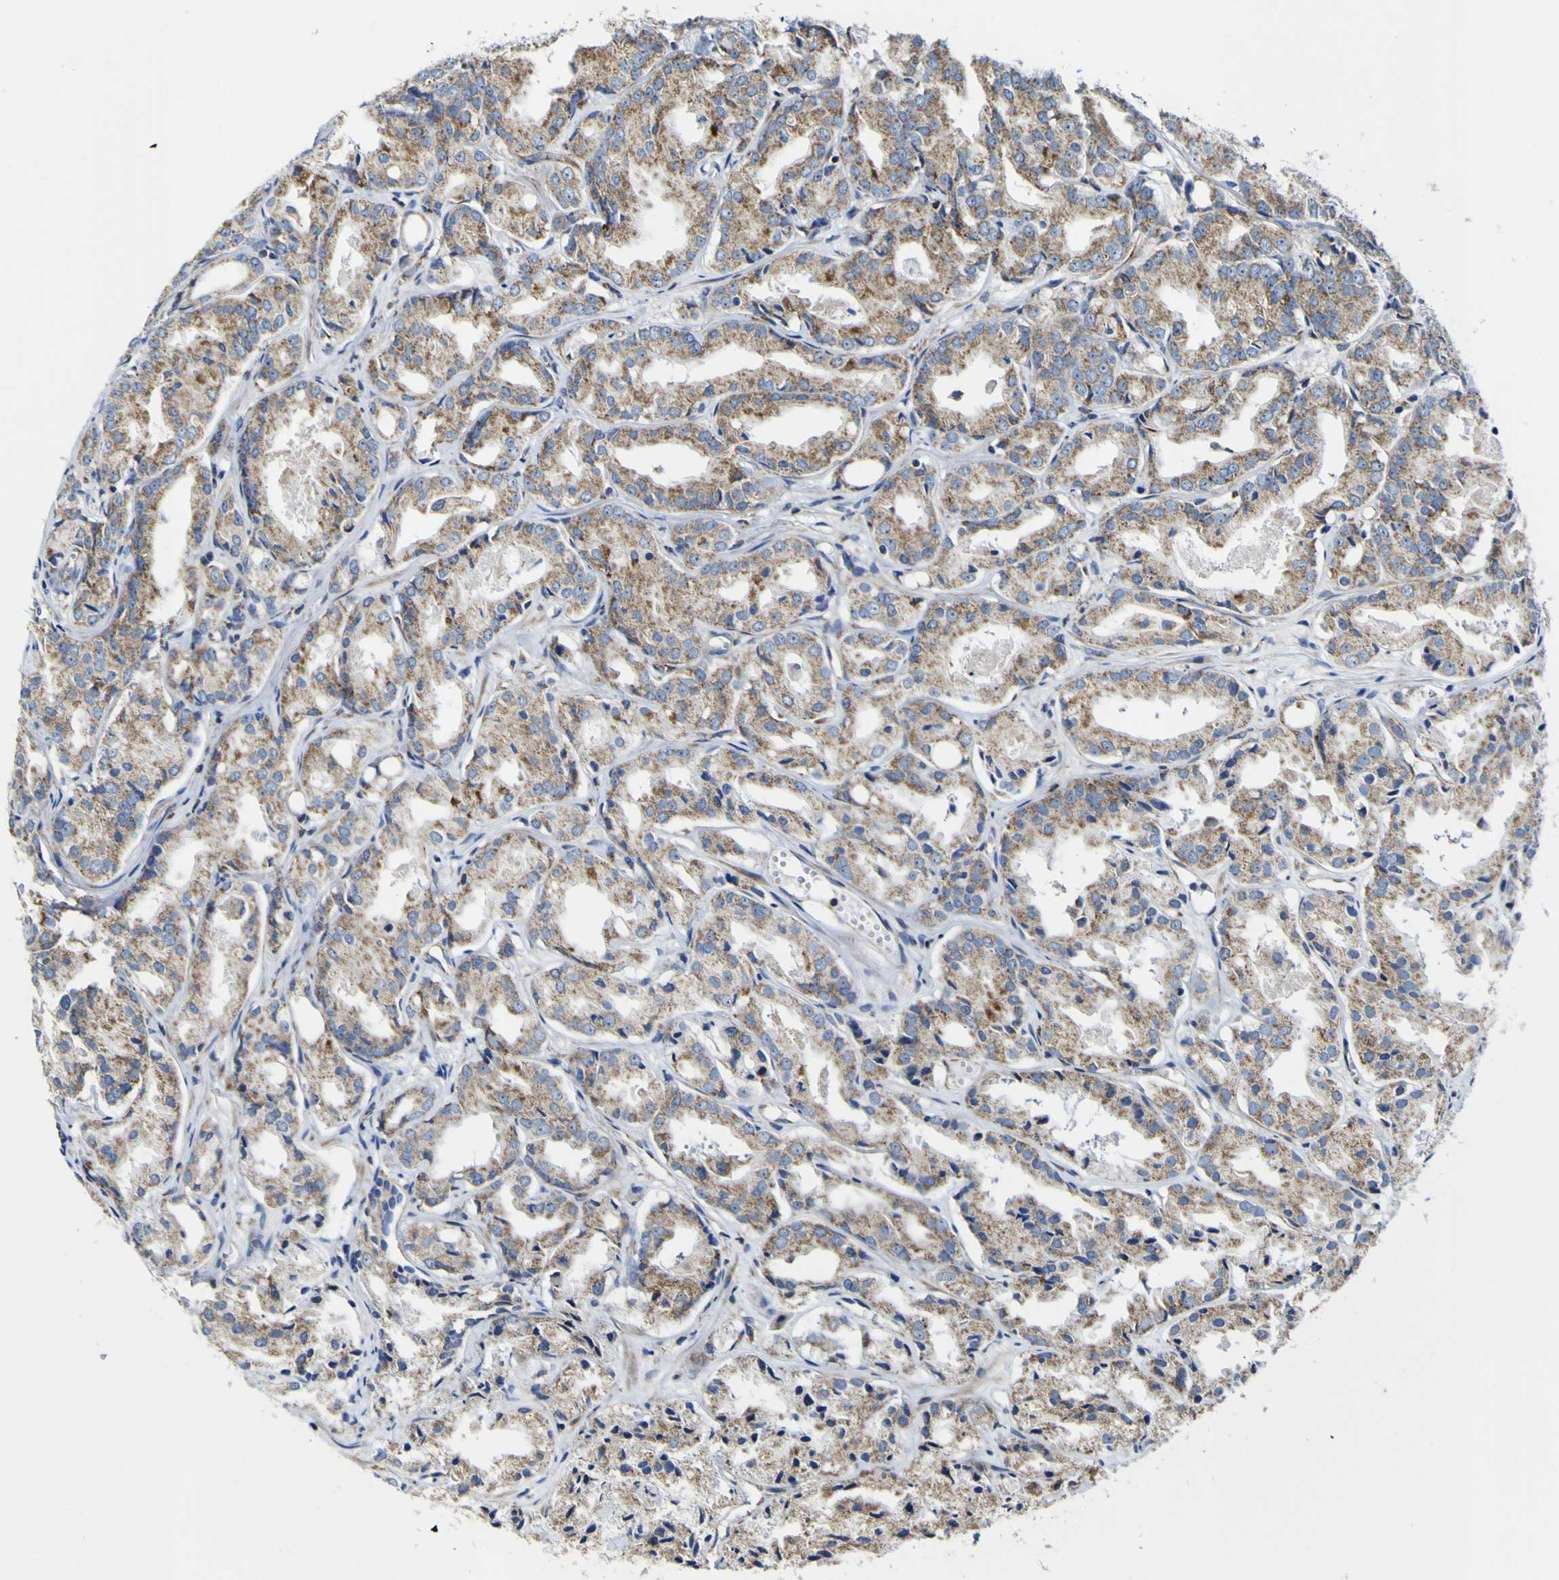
{"staining": {"intensity": "moderate", "quantity": ">75%", "location": "cytoplasmic/membranous"}, "tissue": "prostate cancer", "cell_type": "Tumor cells", "image_type": "cancer", "snomed": [{"axis": "morphology", "description": "Adenocarcinoma, Low grade"}, {"axis": "topography", "description": "Prostate"}], "caption": "This is a histology image of immunohistochemistry (IHC) staining of adenocarcinoma (low-grade) (prostate), which shows moderate expression in the cytoplasmic/membranous of tumor cells.", "gene": "CCDC90B", "patient": {"sex": "male", "age": 72}}